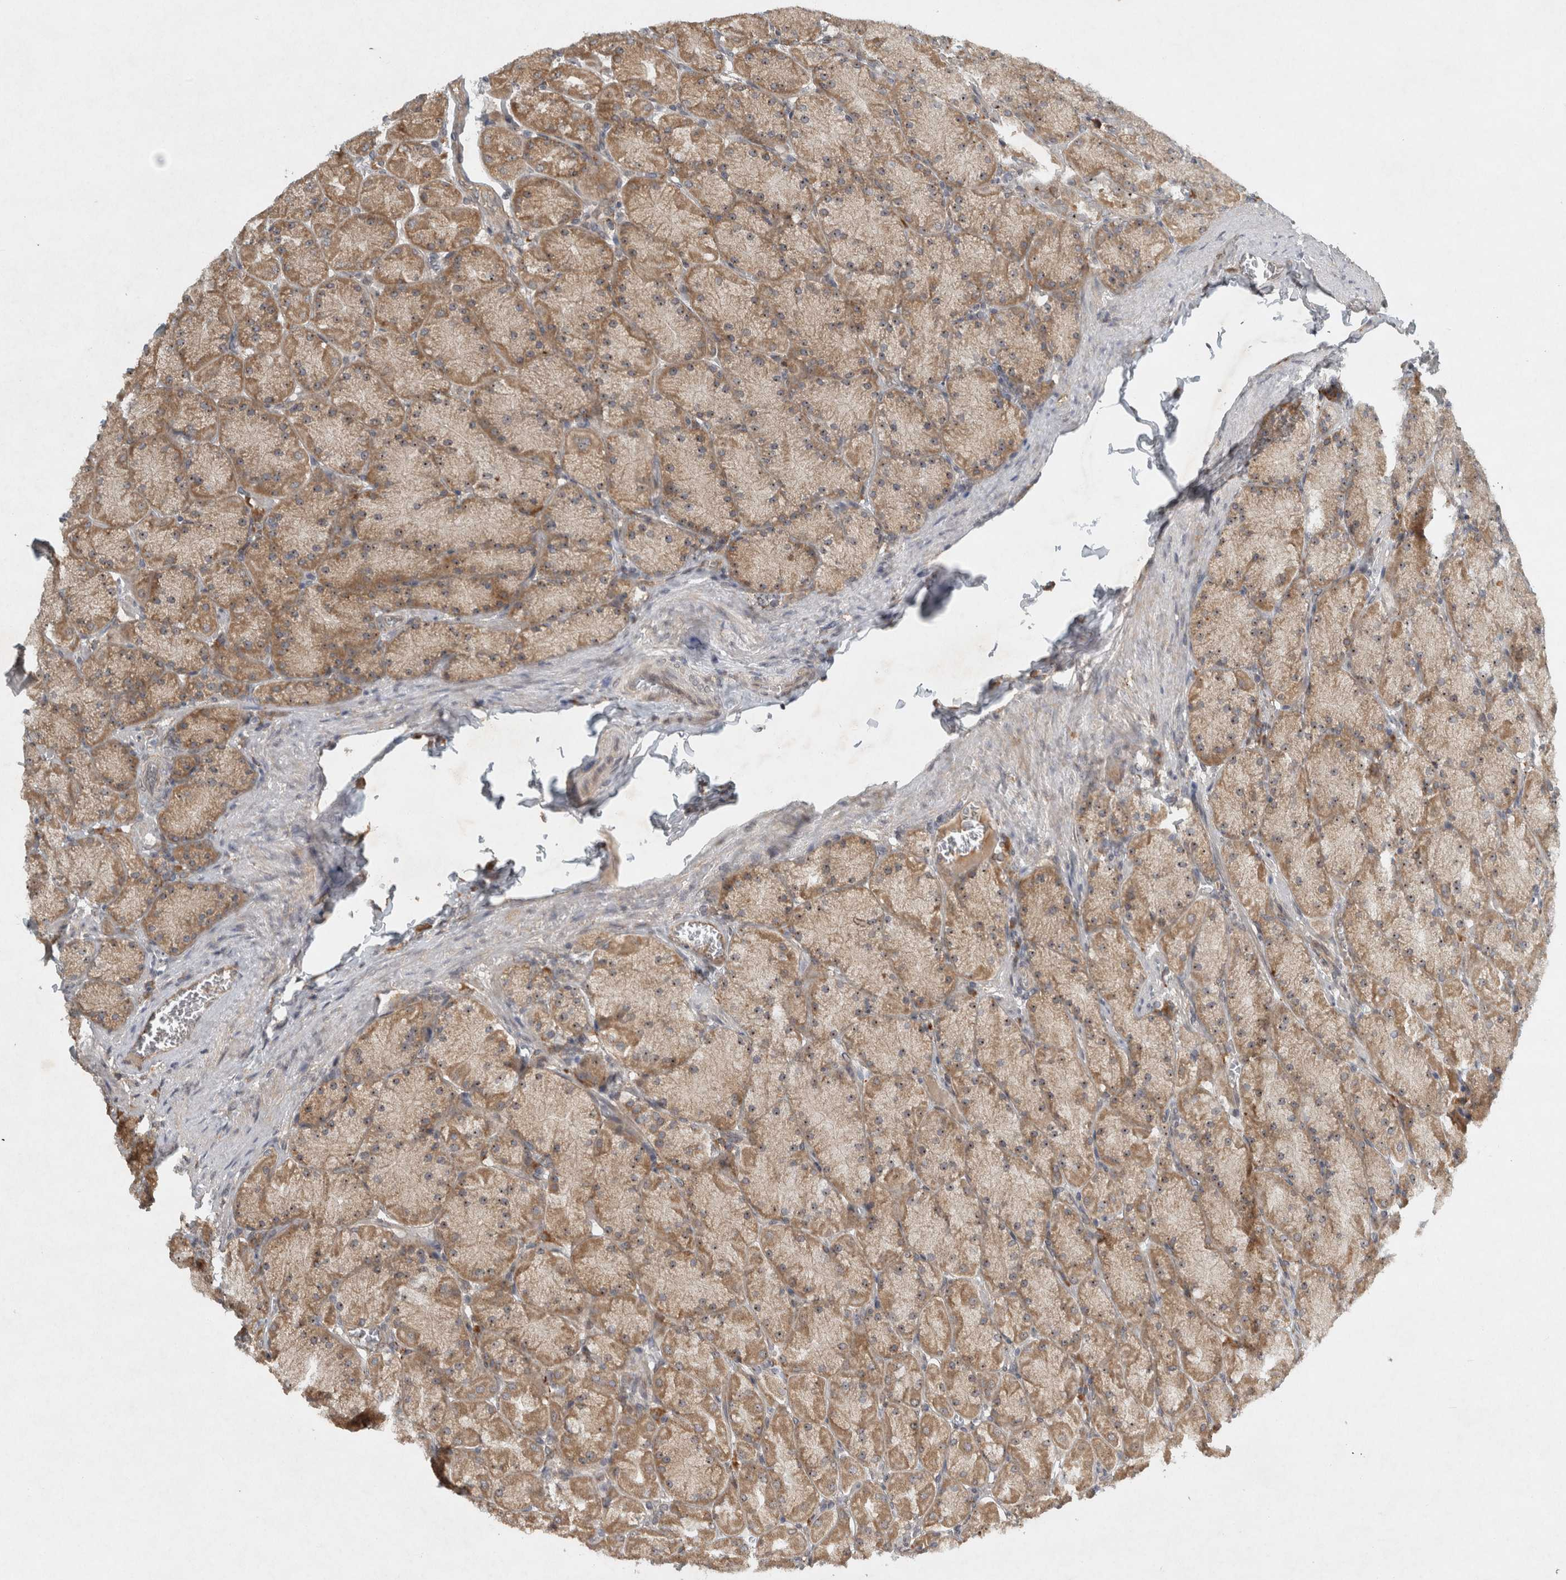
{"staining": {"intensity": "strong", "quantity": ">75%", "location": "cytoplasmic/membranous,nuclear"}, "tissue": "stomach", "cell_type": "Glandular cells", "image_type": "normal", "snomed": [{"axis": "morphology", "description": "Normal tissue, NOS"}, {"axis": "topography", "description": "Stomach, upper"}], "caption": "Protein analysis of benign stomach displays strong cytoplasmic/membranous,nuclear positivity in about >75% of glandular cells.", "gene": "GPR137B", "patient": {"sex": "female", "age": 56}}